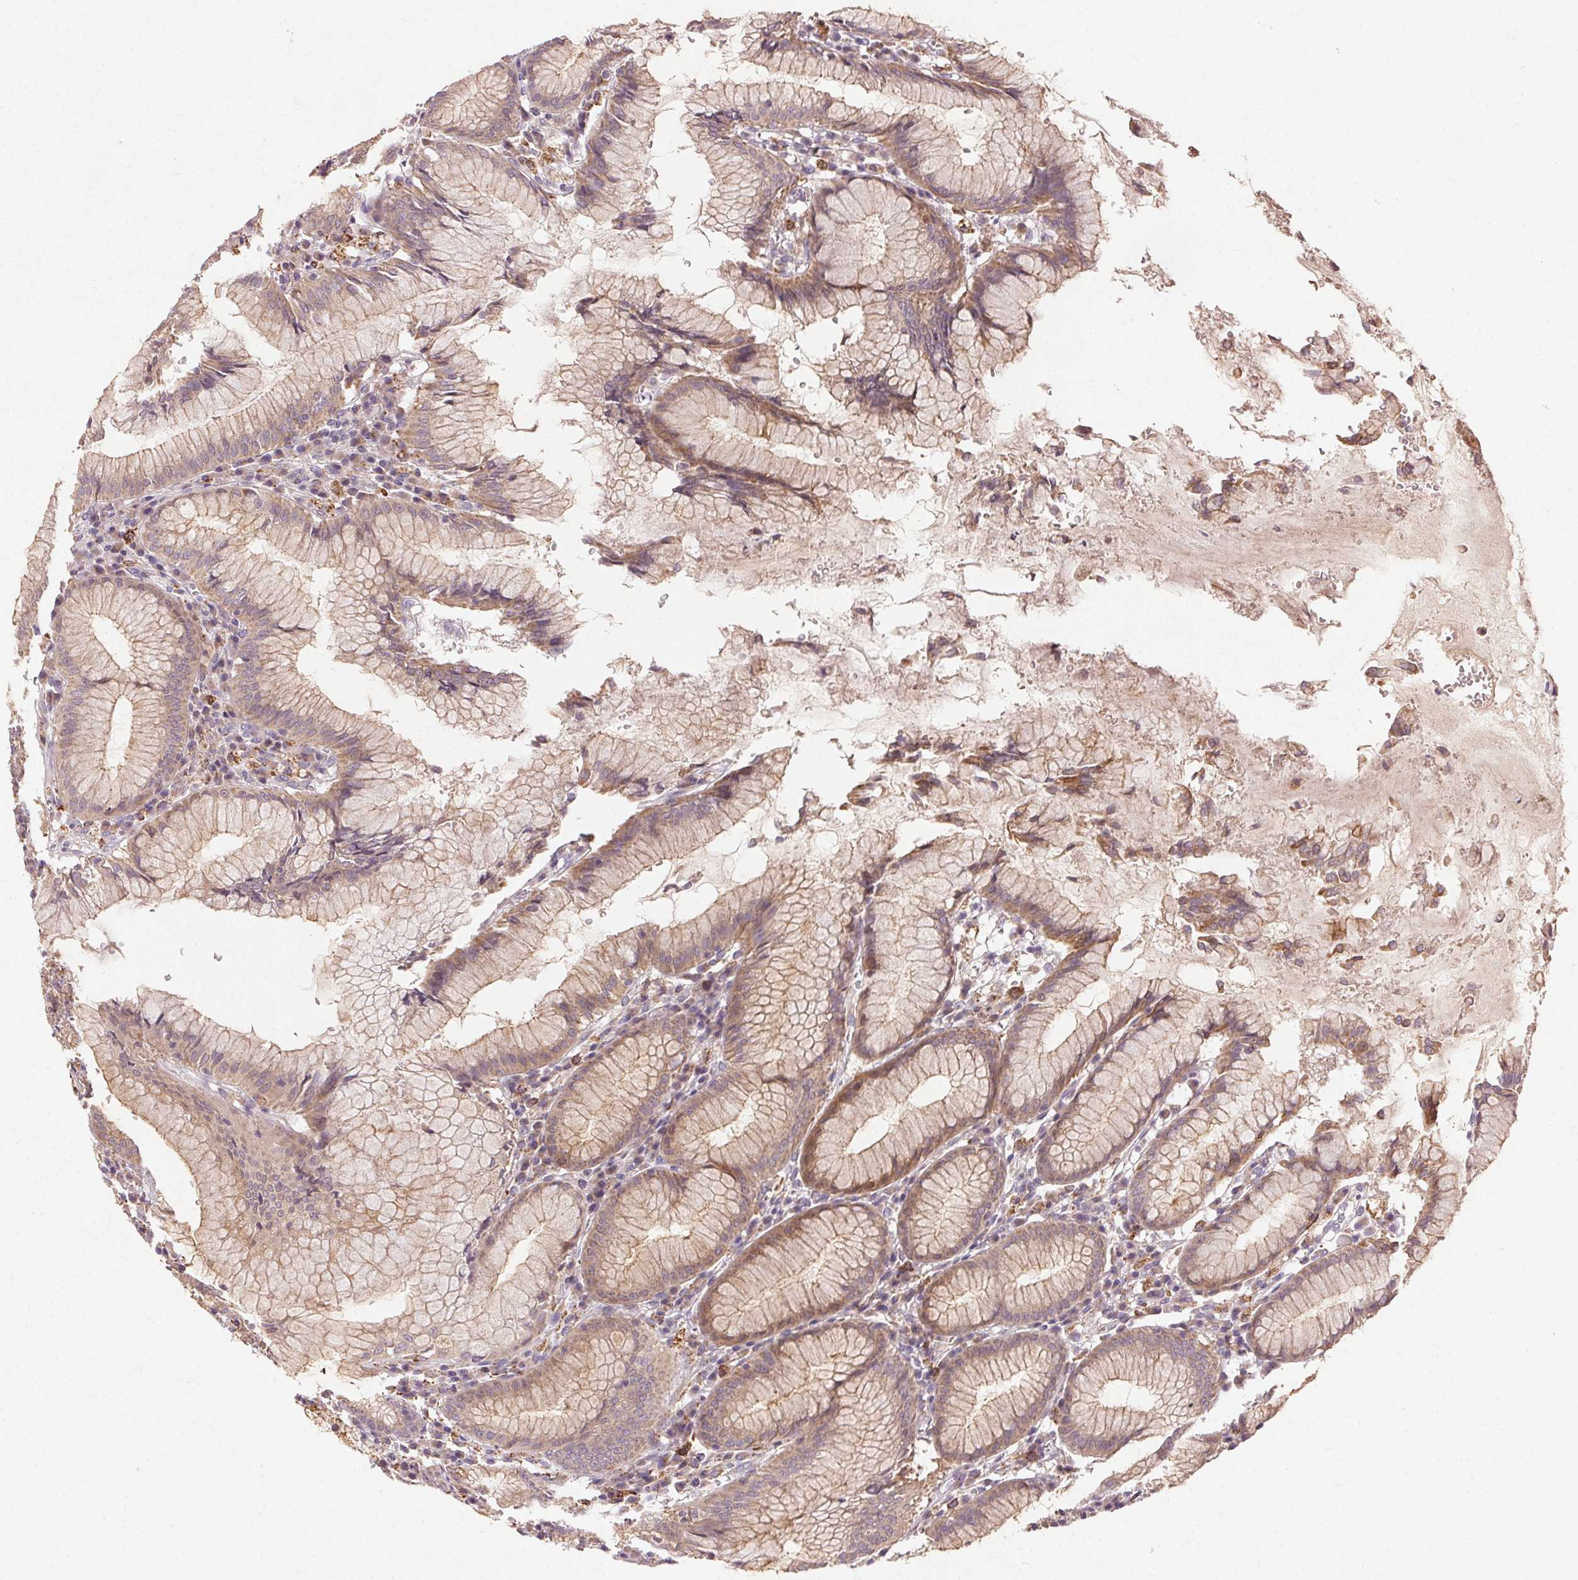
{"staining": {"intensity": "strong", "quantity": "25%-75%", "location": "cytoplasmic/membranous"}, "tissue": "stomach", "cell_type": "Glandular cells", "image_type": "normal", "snomed": [{"axis": "morphology", "description": "Normal tissue, NOS"}, {"axis": "topography", "description": "Stomach"}], "caption": "Protein expression analysis of unremarkable human stomach reveals strong cytoplasmic/membranous staining in about 25%-75% of glandular cells. (brown staining indicates protein expression, while blue staining denotes nuclei).", "gene": "REP15", "patient": {"sex": "male", "age": 55}}